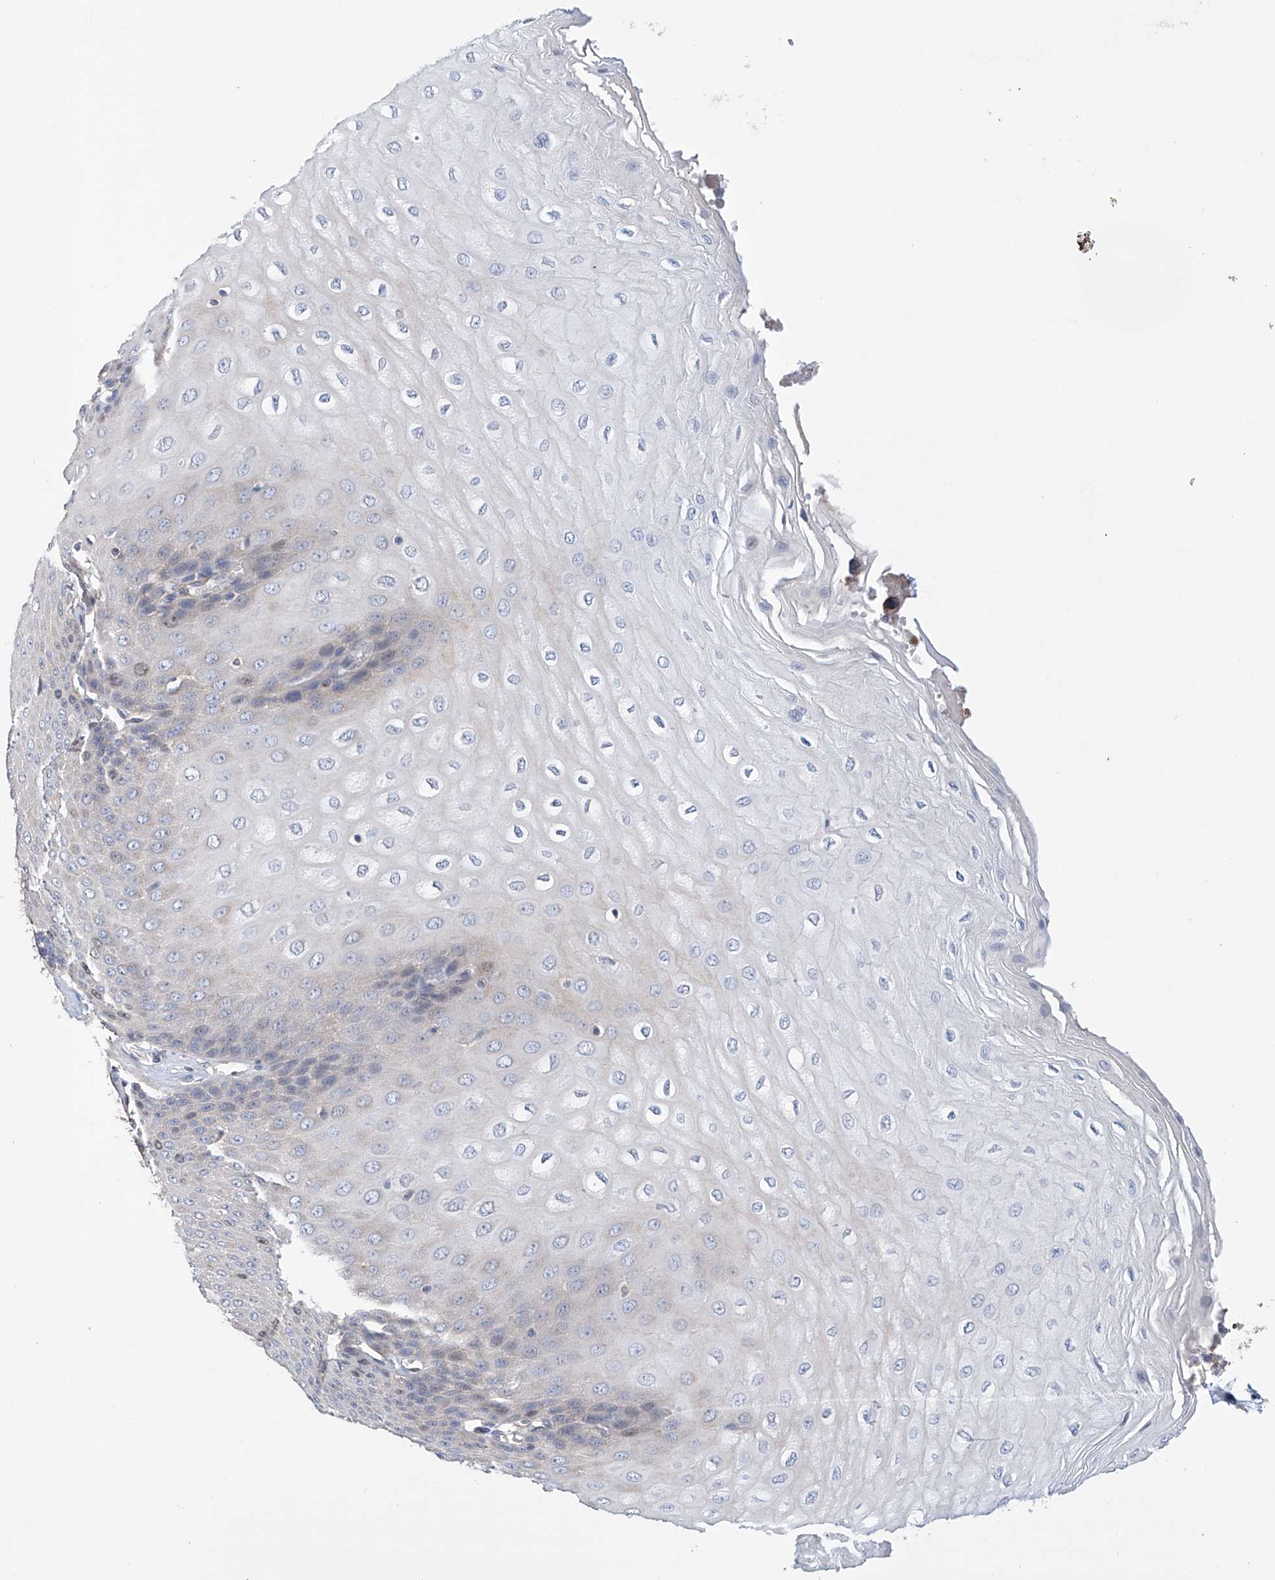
{"staining": {"intensity": "negative", "quantity": "none", "location": "none"}, "tissue": "esophagus", "cell_type": "Squamous epithelial cells", "image_type": "normal", "snomed": [{"axis": "morphology", "description": "Normal tissue, NOS"}, {"axis": "topography", "description": "Esophagus"}], "caption": "The micrograph exhibits no staining of squamous epithelial cells in benign esophagus. Brightfield microscopy of immunohistochemistry stained with DAB (3,3'-diaminobenzidine) (brown) and hematoxylin (blue), captured at high magnification.", "gene": "AFG1L", "patient": {"sex": "male", "age": 60}}